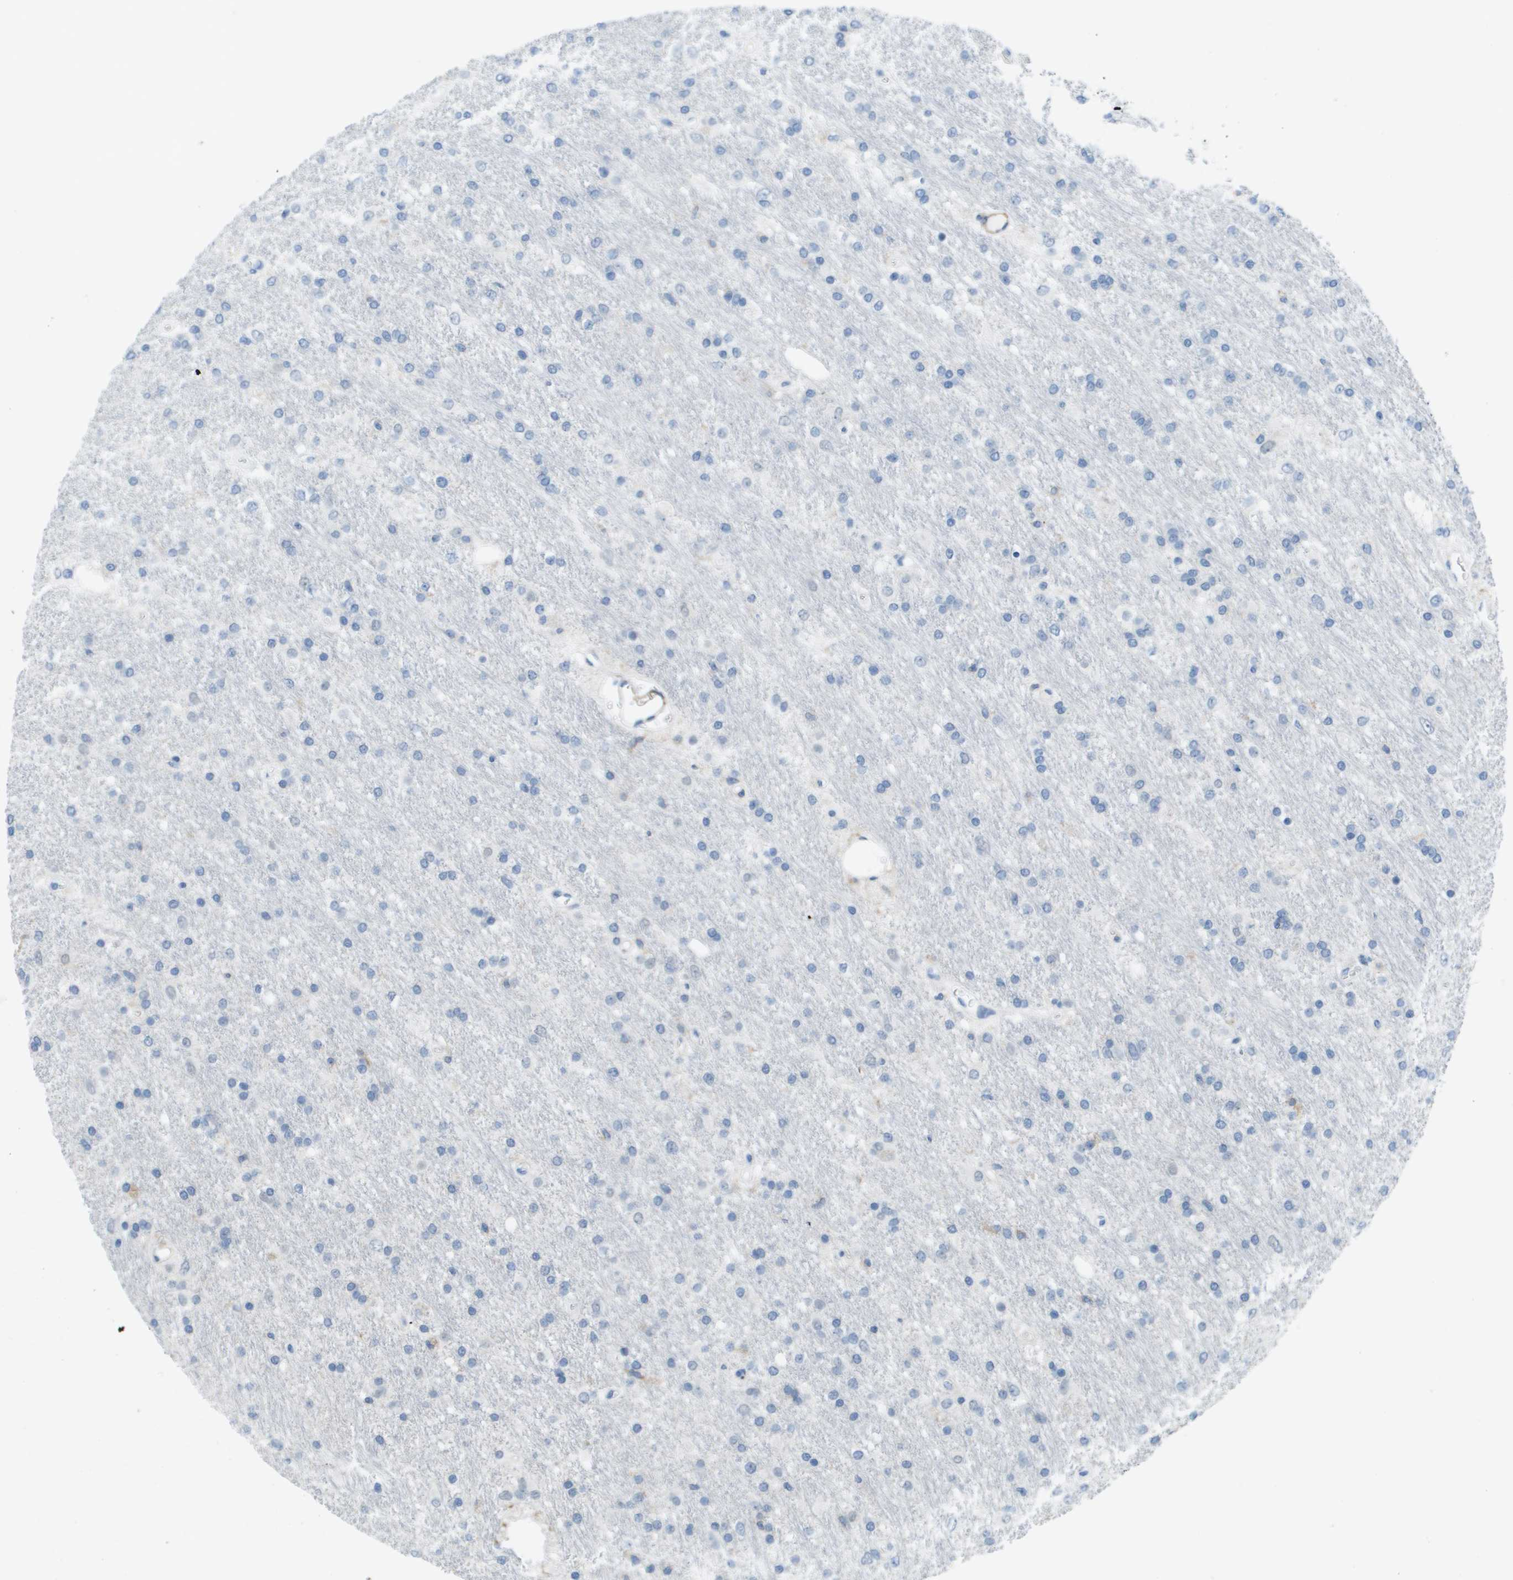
{"staining": {"intensity": "negative", "quantity": "none", "location": "none"}, "tissue": "glioma", "cell_type": "Tumor cells", "image_type": "cancer", "snomed": [{"axis": "morphology", "description": "Glioma, malignant, Low grade"}, {"axis": "topography", "description": "Brain"}], "caption": "Tumor cells are negative for protein expression in human glioma.", "gene": "ZBTB43", "patient": {"sex": "male", "age": 77}}